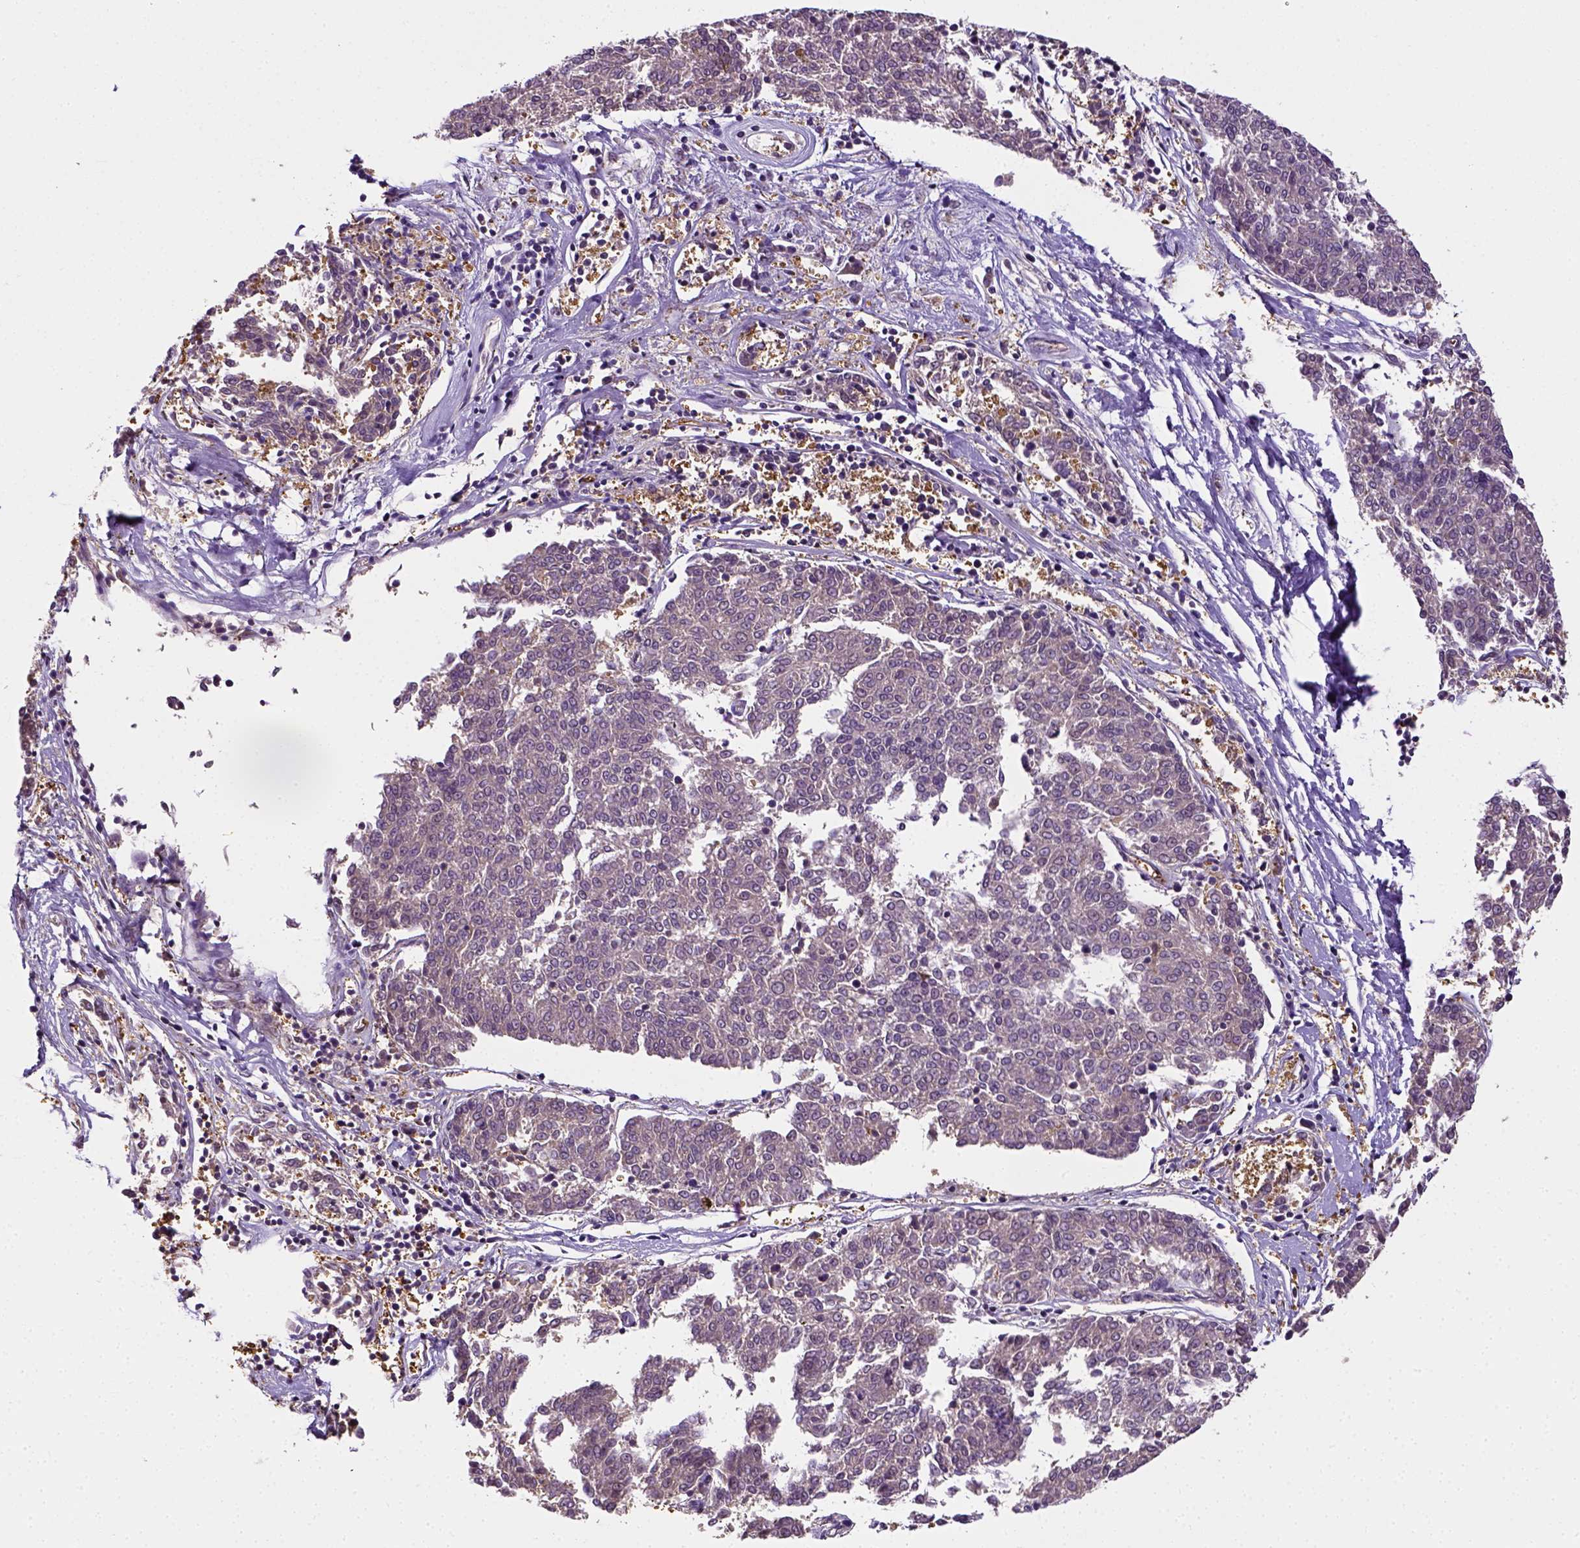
{"staining": {"intensity": "negative", "quantity": "none", "location": "none"}, "tissue": "melanoma", "cell_type": "Tumor cells", "image_type": "cancer", "snomed": [{"axis": "morphology", "description": "Malignant melanoma, NOS"}, {"axis": "topography", "description": "Skin"}], "caption": "A high-resolution image shows immunohistochemistry (IHC) staining of malignant melanoma, which reveals no significant positivity in tumor cells.", "gene": "MATK", "patient": {"sex": "female", "age": 72}}